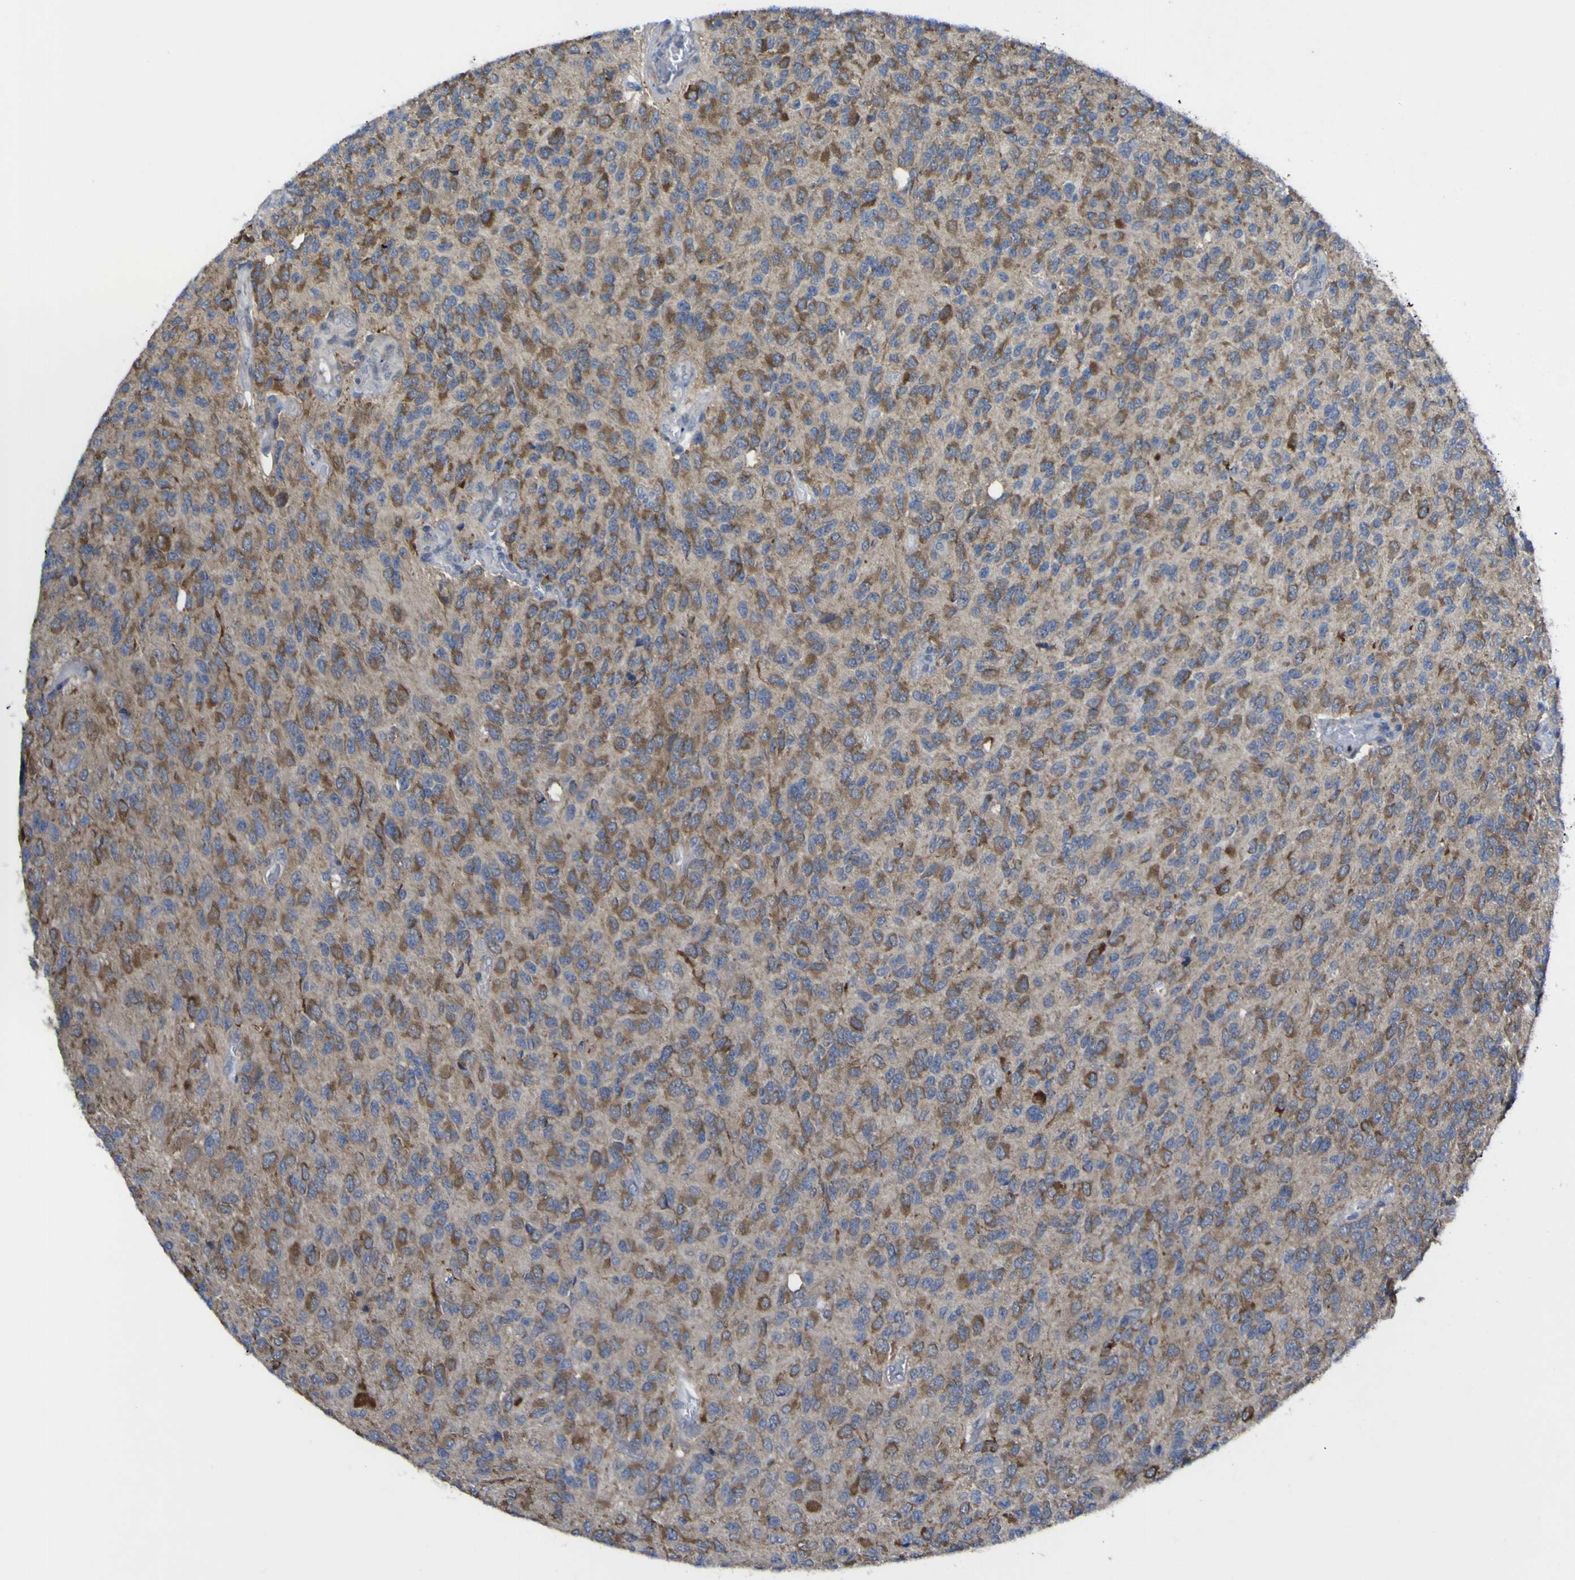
{"staining": {"intensity": "moderate", "quantity": ">75%", "location": "cytoplasmic/membranous"}, "tissue": "glioma", "cell_type": "Tumor cells", "image_type": "cancer", "snomed": [{"axis": "morphology", "description": "Glioma, malignant, High grade"}, {"axis": "topography", "description": "pancreas cauda"}], "caption": "Human malignant high-grade glioma stained with a brown dye displays moderate cytoplasmic/membranous positive staining in about >75% of tumor cells.", "gene": "TNFRSF11A", "patient": {"sex": "male", "age": 60}}